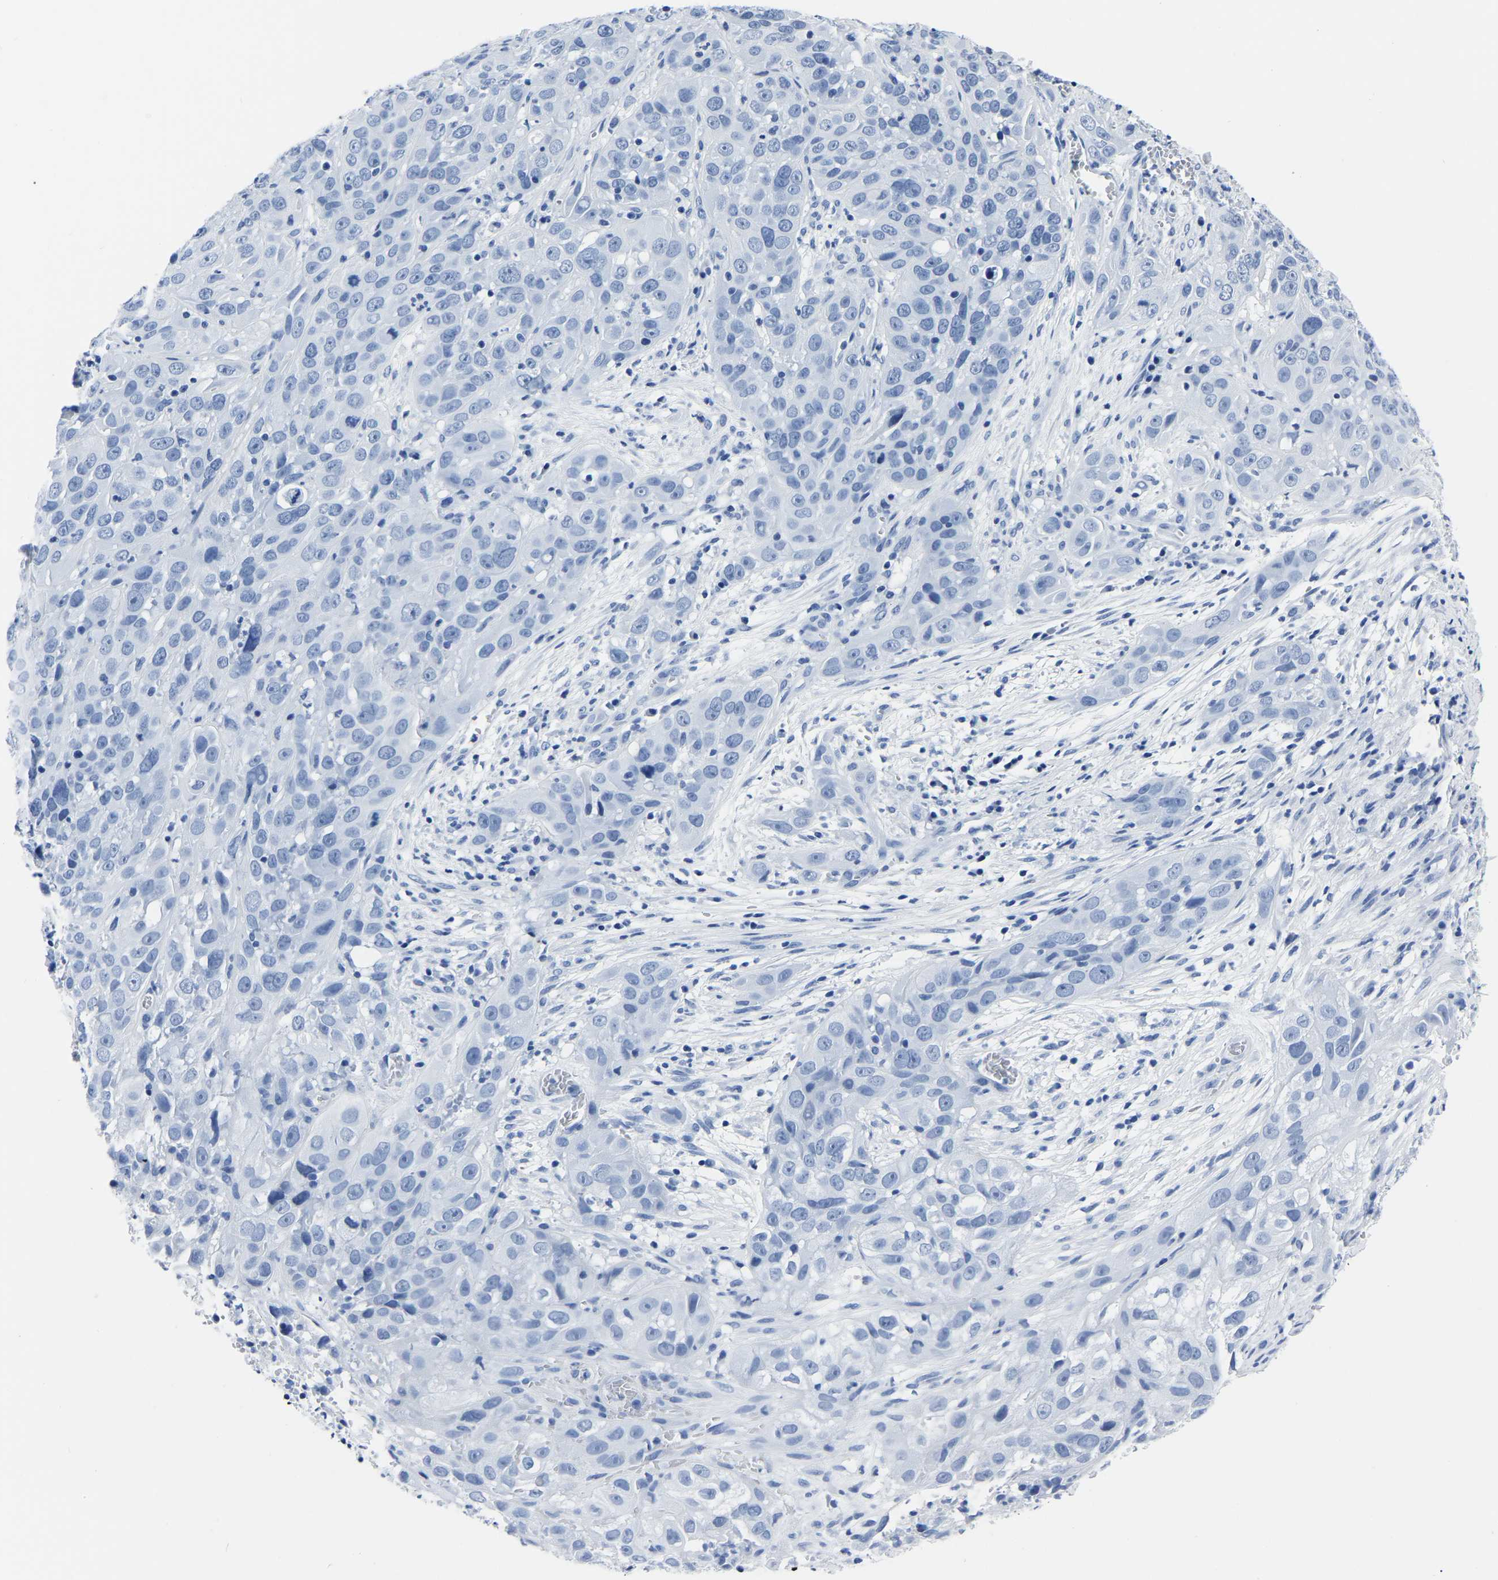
{"staining": {"intensity": "negative", "quantity": "none", "location": "none"}, "tissue": "cervical cancer", "cell_type": "Tumor cells", "image_type": "cancer", "snomed": [{"axis": "morphology", "description": "Squamous cell carcinoma, NOS"}, {"axis": "topography", "description": "Cervix"}], "caption": "Histopathology image shows no significant protein staining in tumor cells of cervical cancer.", "gene": "IMPG2", "patient": {"sex": "female", "age": 32}}